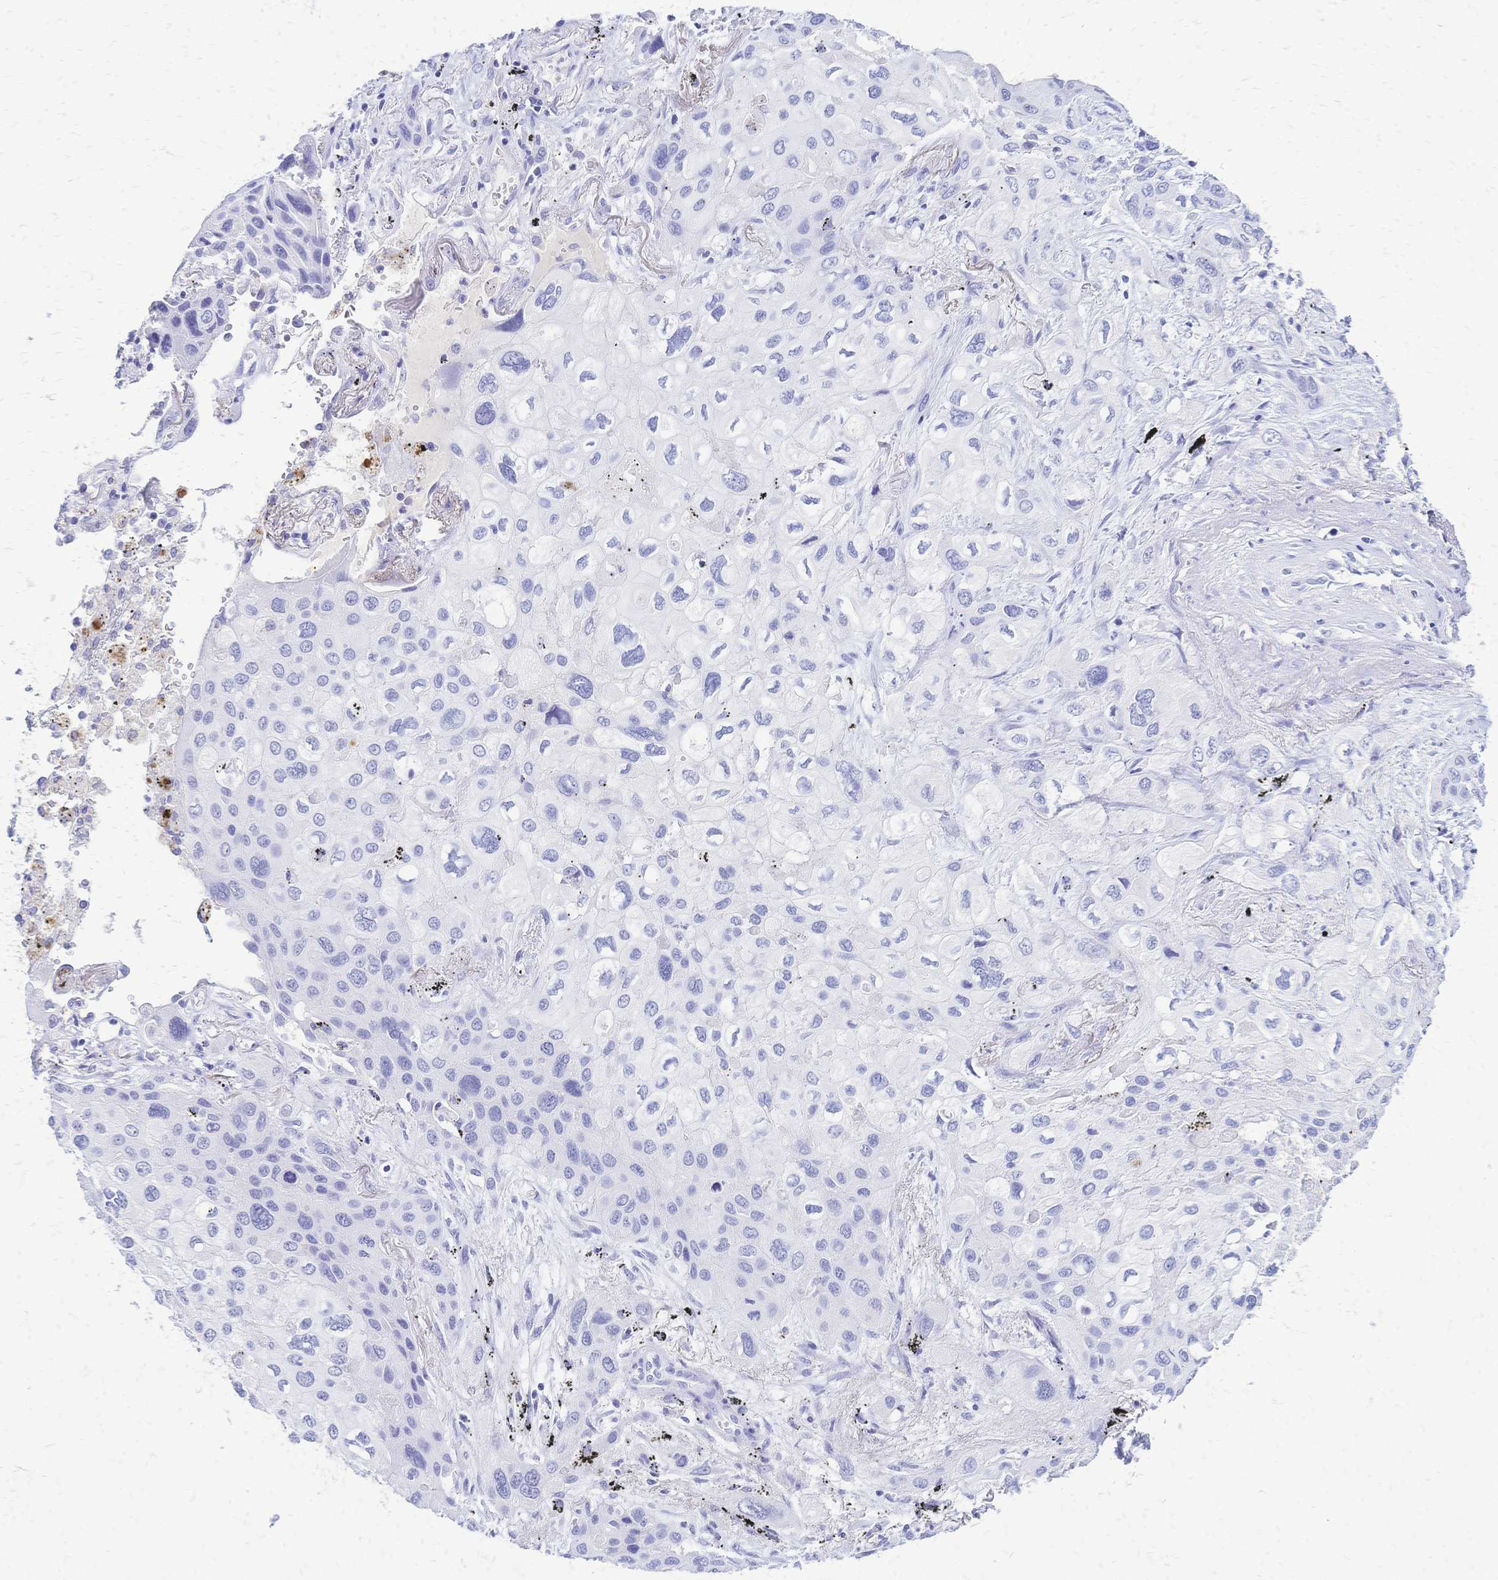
{"staining": {"intensity": "negative", "quantity": "none", "location": "none"}, "tissue": "lung cancer", "cell_type": "Tumor cells", "image_type": "cancer", "snomed": [{"axis": "morphology", "description": "Squamous cell carcinoma, NOS"}, {"axis": "morphology", "description": "Squamous cell carcinoma, metastatic, NOS"}, {"axis": "topography", "description": "Lung"}], "caption": "Immunohistochemistry photomicrograph of metastatic squamous cell carcinoma (lung) stained for a protein (brown), which shows no staining in tumor cells.", "gene": "FA2H", "patient": {"sex": "male", "age": 59}}